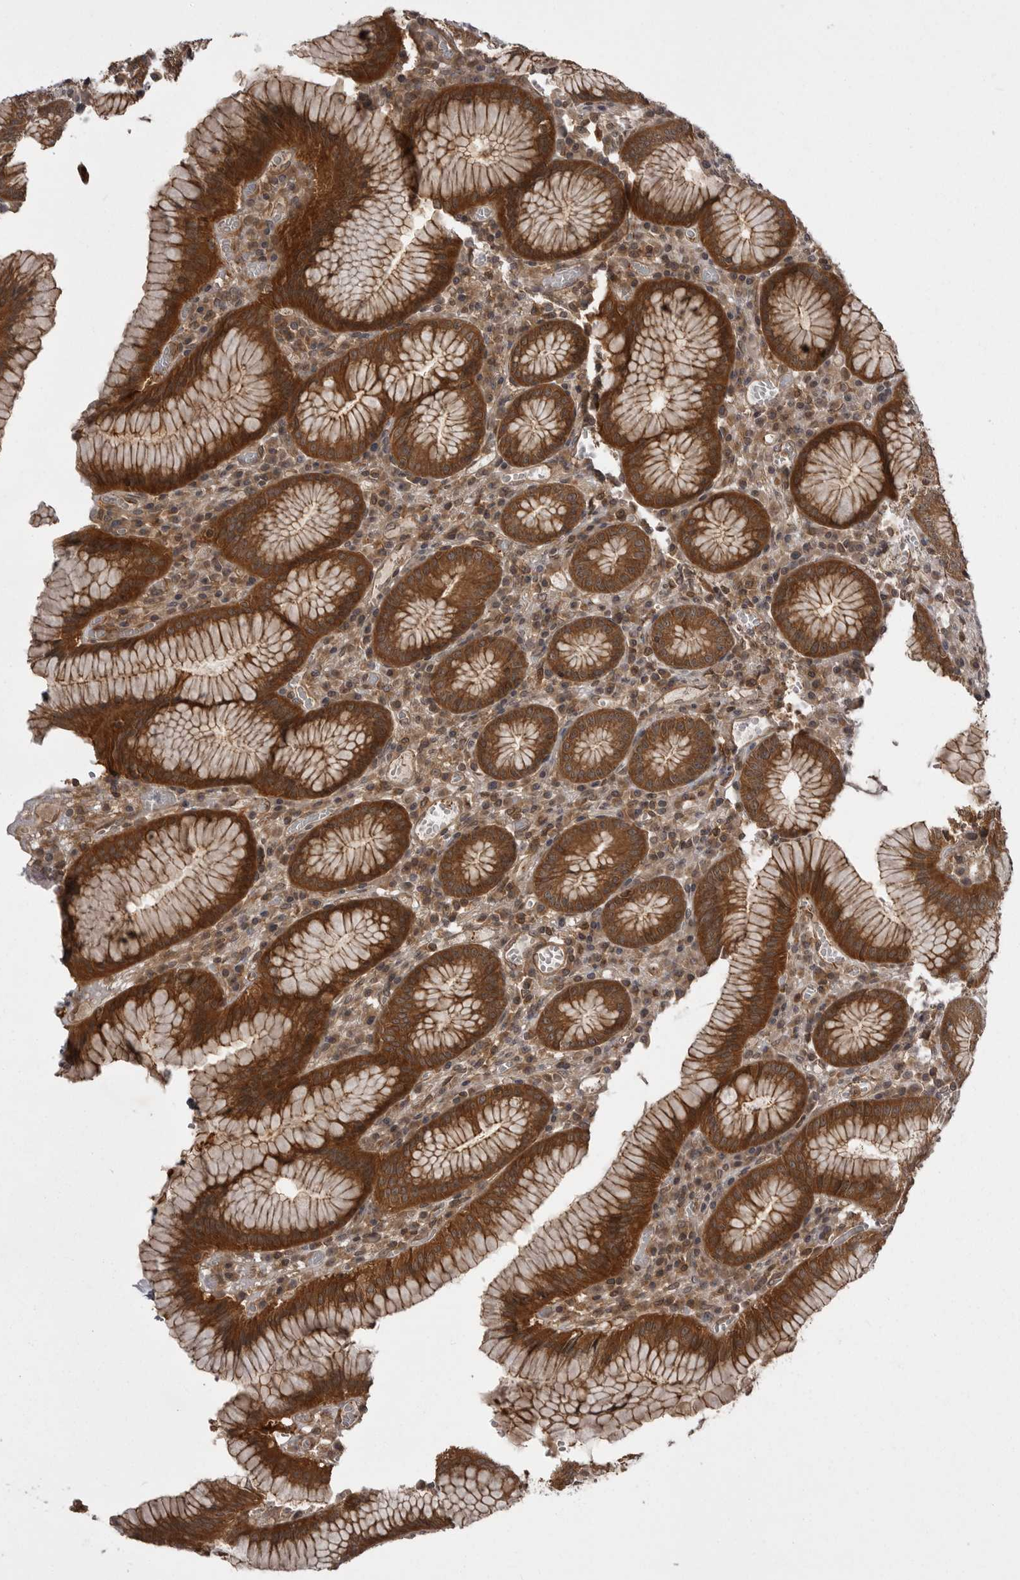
{"staining": {"intensity": "strong", "quantity": ">75%", "location": "cytoplasmic/membranous"}, "tissue": "stomach", "cell_type": "Glandular cells", "image_type": "normal", "snomed": [{"axis": "morphology", "description": "Normal tissue, NOS"}, {"axis": "topography", "description": "Stomach"}], "caption": "Protein analysis of benign stomach demonstrates strong cytoplasmic/membranous staining in approximately >75% of glandular cells.", "gene": "STK24", "patient": {"sex": "male", "age": 55}}